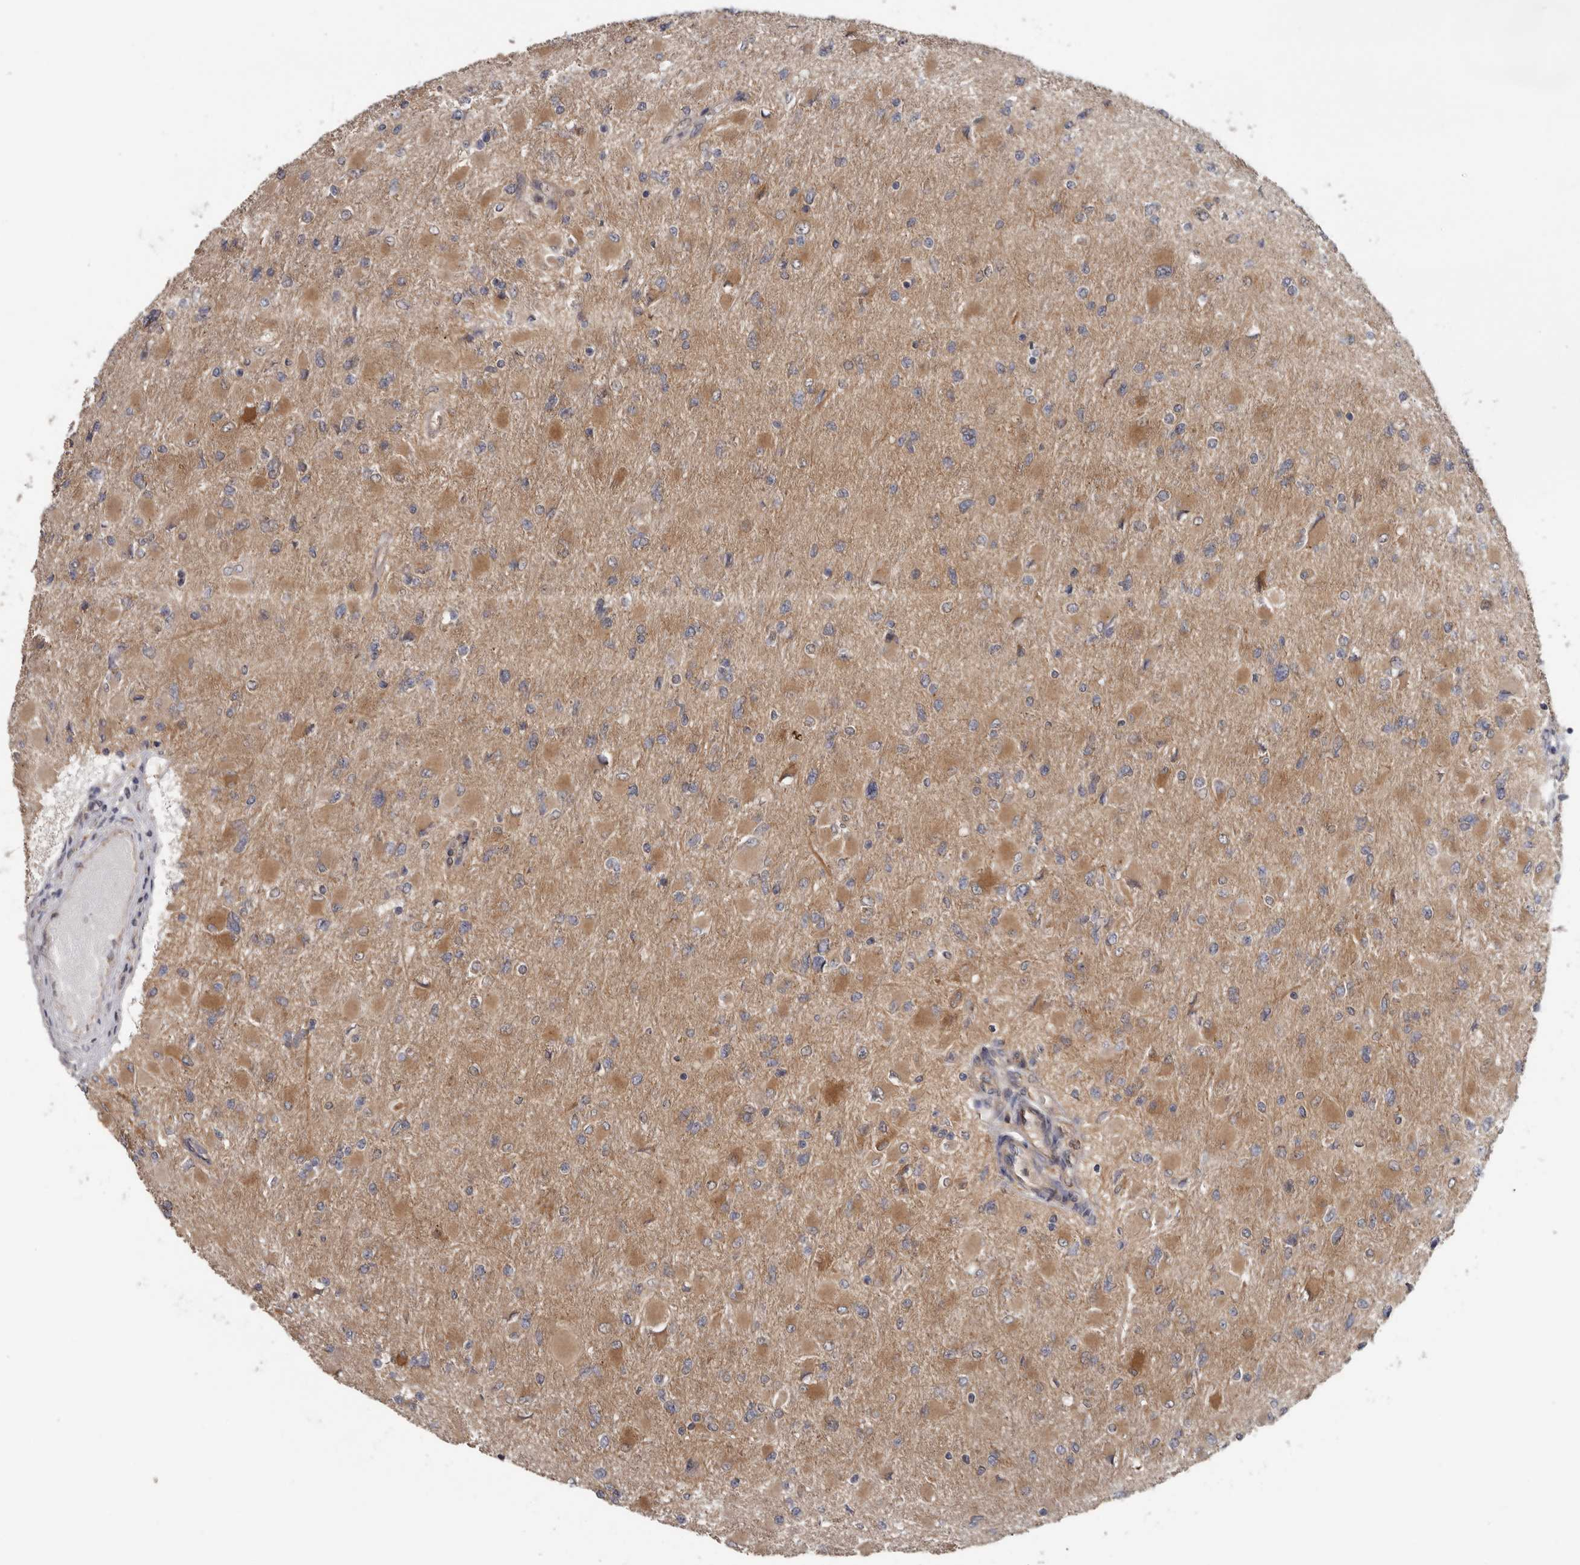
{"staining": {"intensity": "moderate", "quantity": ">75%", "location": "cytoplasmic/membranous"}, "tissue": "glioma", "cell_type": "Tumor cells", "image_type": "cancer", "snomed": [{"axis": "morphology", "description": "Glioma, malignant, High grade"}, {"axis": "topography", "description": "Cerebral cortex"}], "caption": "Immunohistochemistry (IHC) staining of glioma, which demonstrates medium levels of moderate cytoplasmic/membranous positivity in about >75% of tumor cells indicating moderate cytoplasmic/membranous protein staining. The staining was performed using DAB (brown) for protein detection and nuclei were counterstained in hematoxylin (blue).", "gene": "HINT3", "patient": {"sex": "female", "age": 36}}